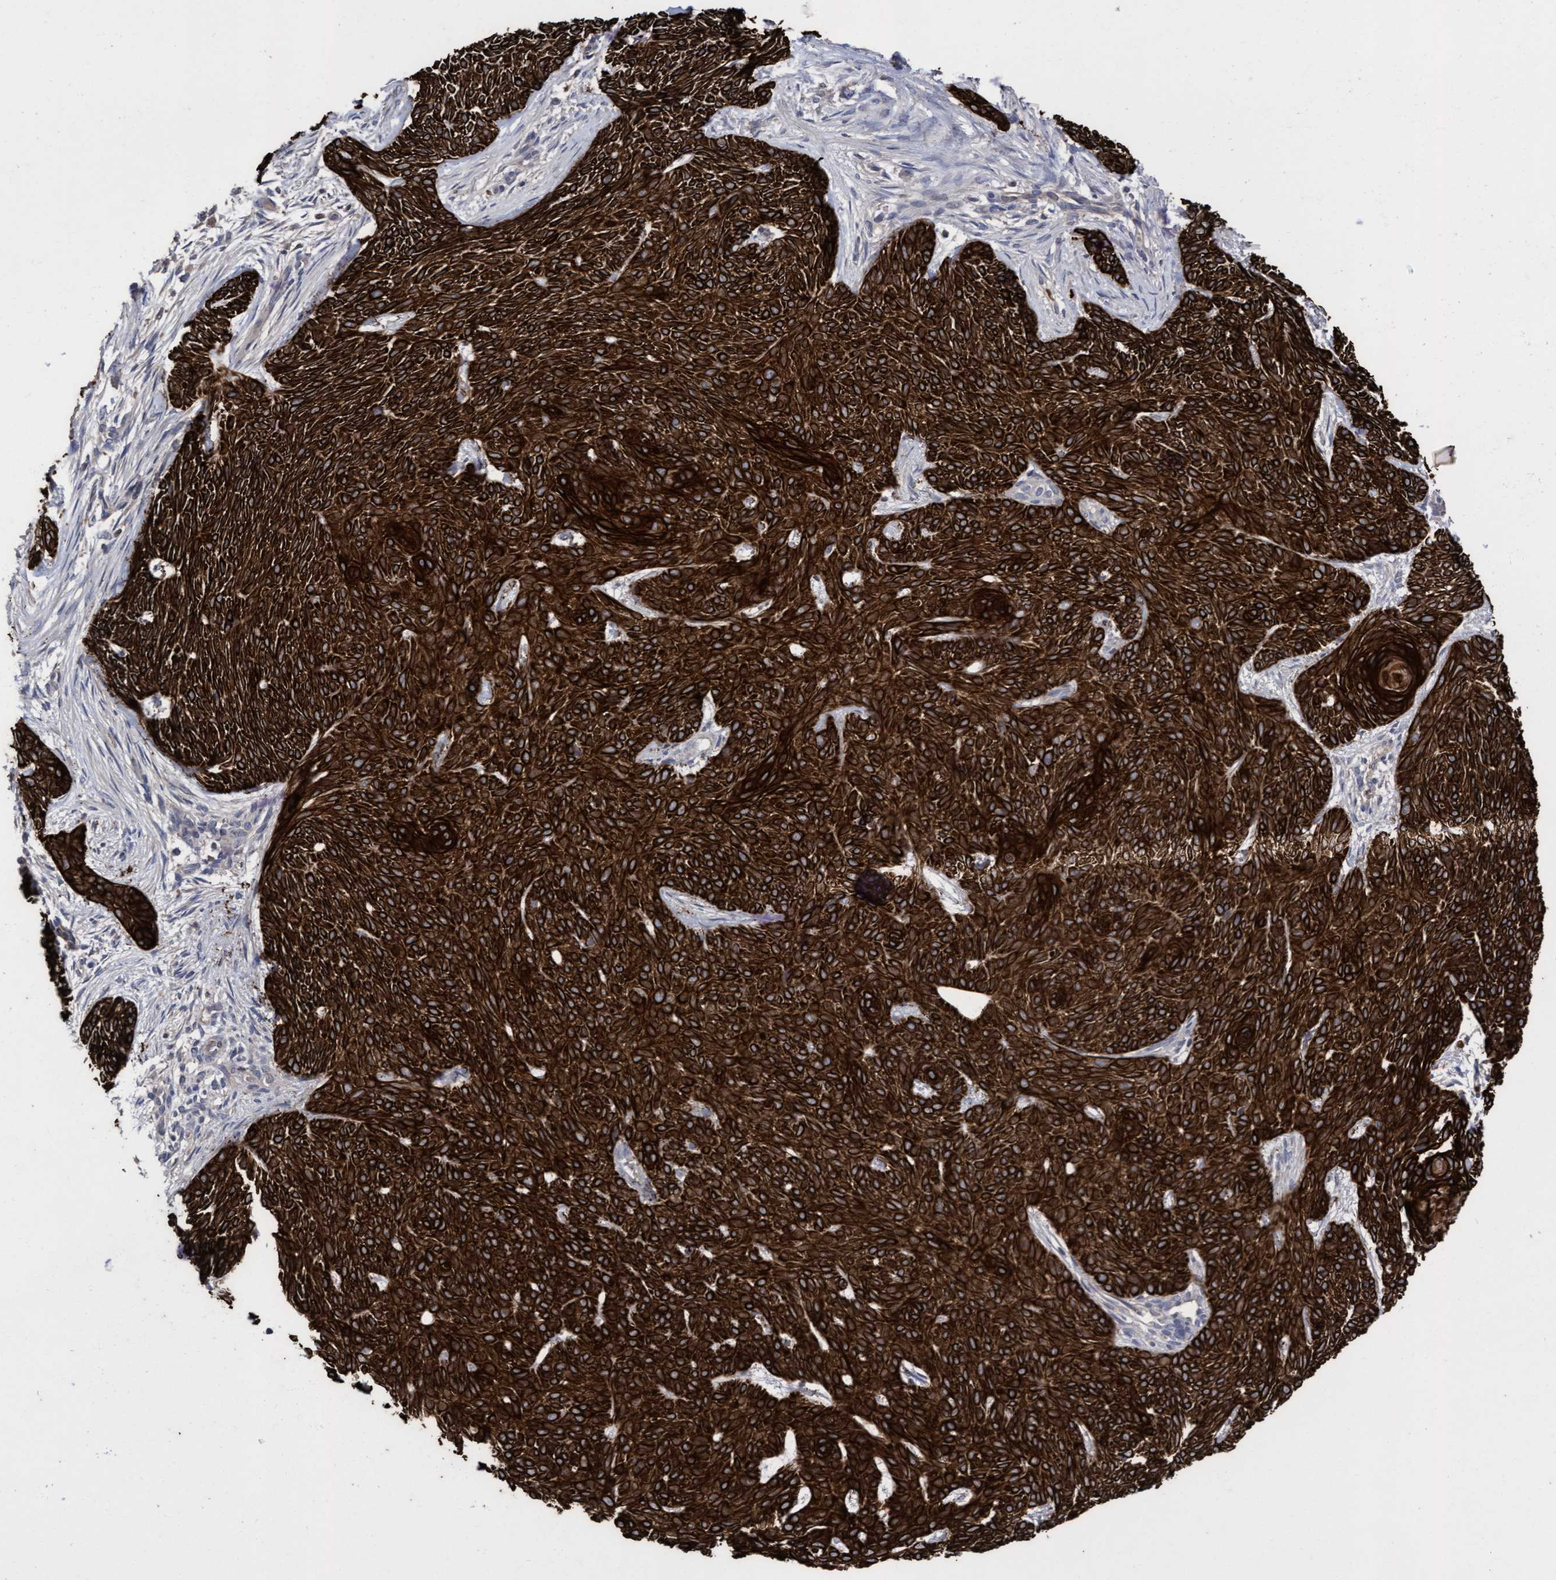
{"staining": {"intensity": "strong", "quantity": ">75%", "location": "cytoplasmic/membranous"}, "tissue": "skin cancer", "cell_type": "Tumor cells", "image_type": "cancer", "snomed": [{"axis": "morphology", "description": "Basal cell carcinoma"}, {"axis": "topography", "description": "Skin"}], "caption": "Protein expression by IHC demonstrates strong cytoplasmic/membranous staining in about >75% of tumor cells in skin cancer (basal cell carcinoma). (brown staining indicates protein expression, while blue staining denotes nuclei).", "gene": "KRT24", "patient": {"sex": "female", "age": 59}}